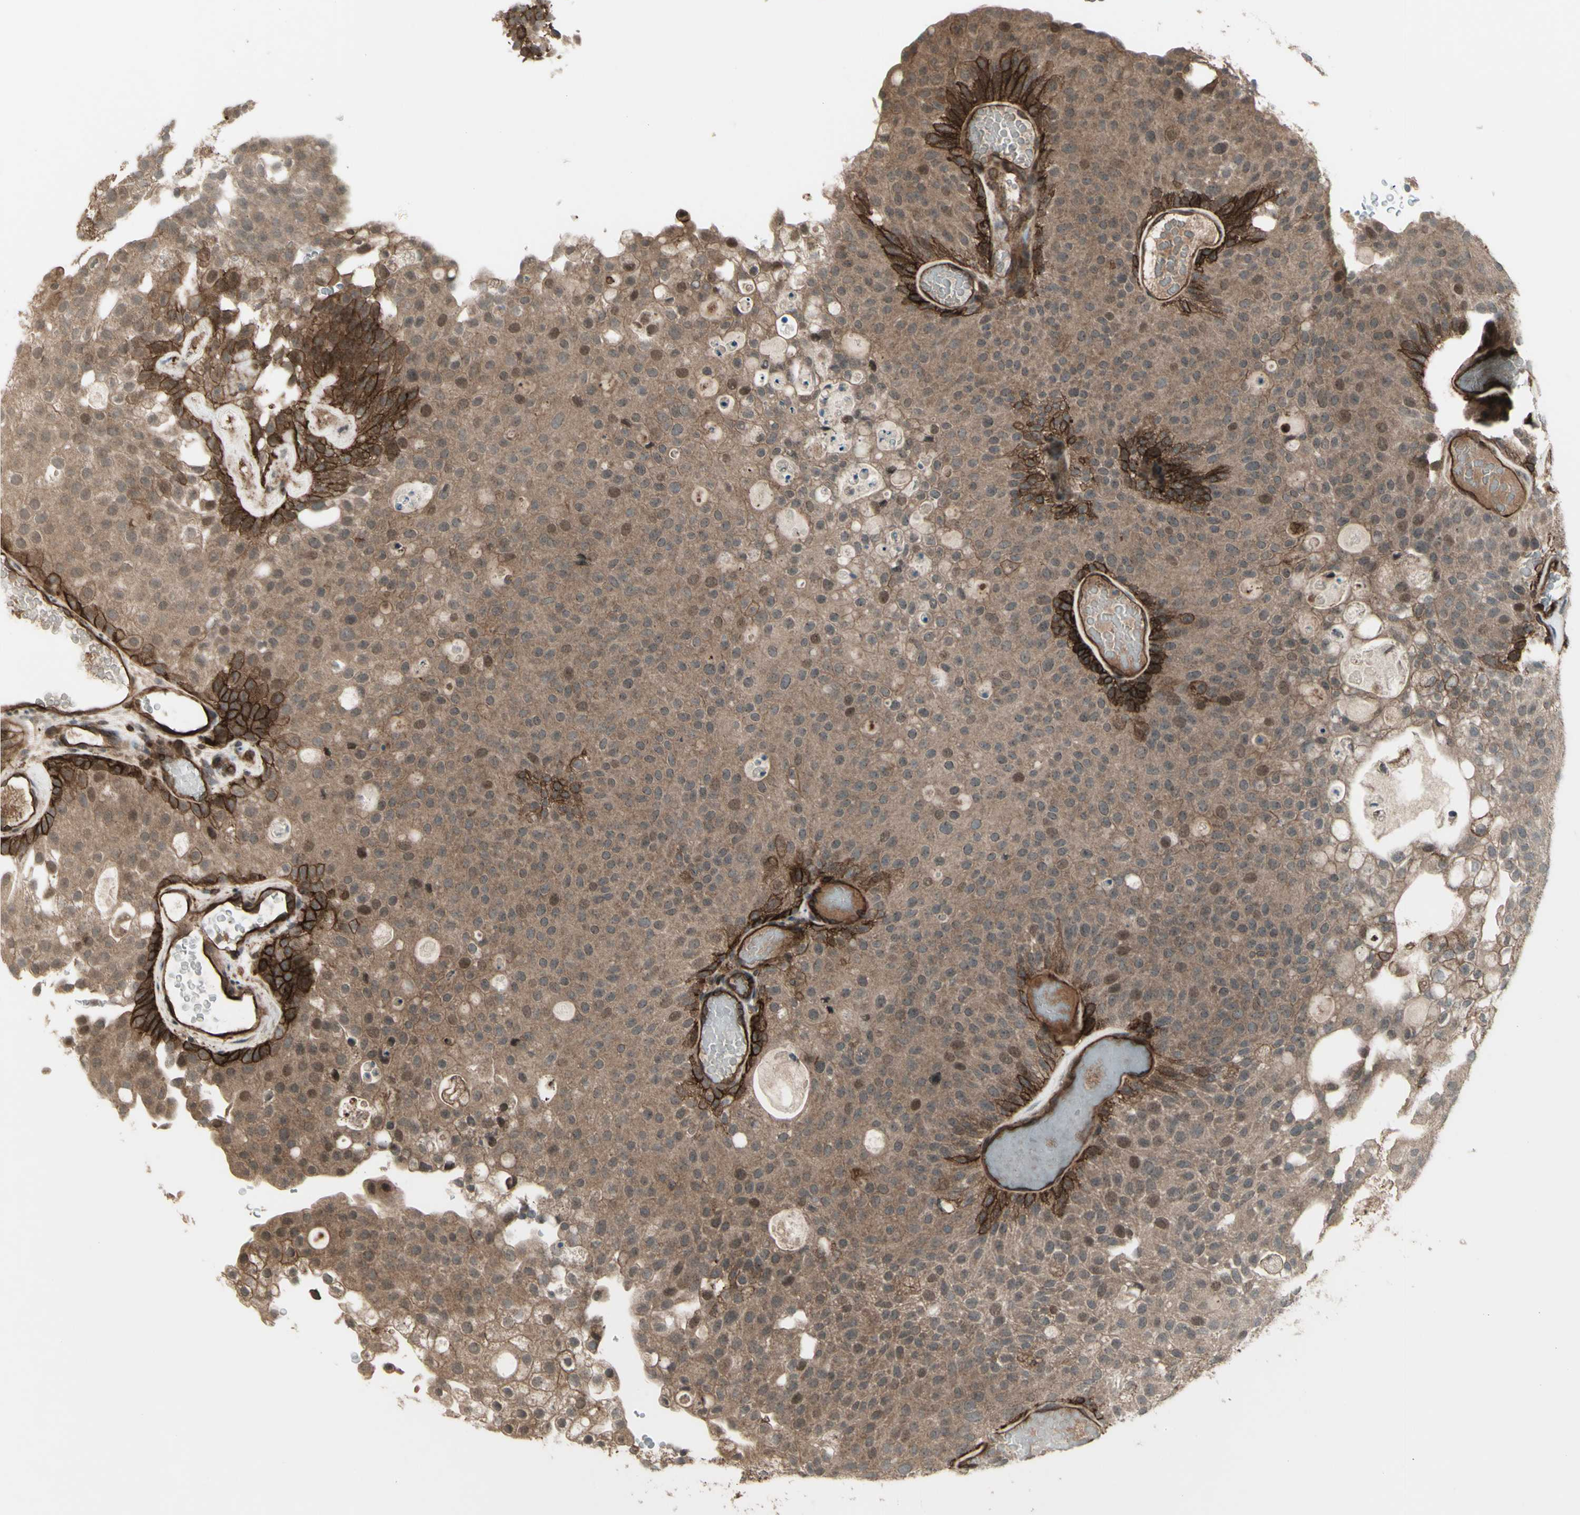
{"staining": {"intensity": "strong", "quantity": ">75%", "location": "cytoplasmic/membranous,nuclear"}, "tissue": "urothelial cancer", "cell_type": "Tumor cells", "image_type": "cancer", "snomed": [{"axis": "morphology", "description": "Urothelial carcinoma, Low grade"}, {"axis": "topography", "description": "Urinary bladder"}], "caption": "Immunohistochemistry (IHC) of human low-grade urothelial carcinoma demonstrates high levels of strong cytoplasmic/membranous and nuclear expression in about >75% of tumor cells.", "gene": "FXYD5", "patient": {"sex": "male", "age": 78}}